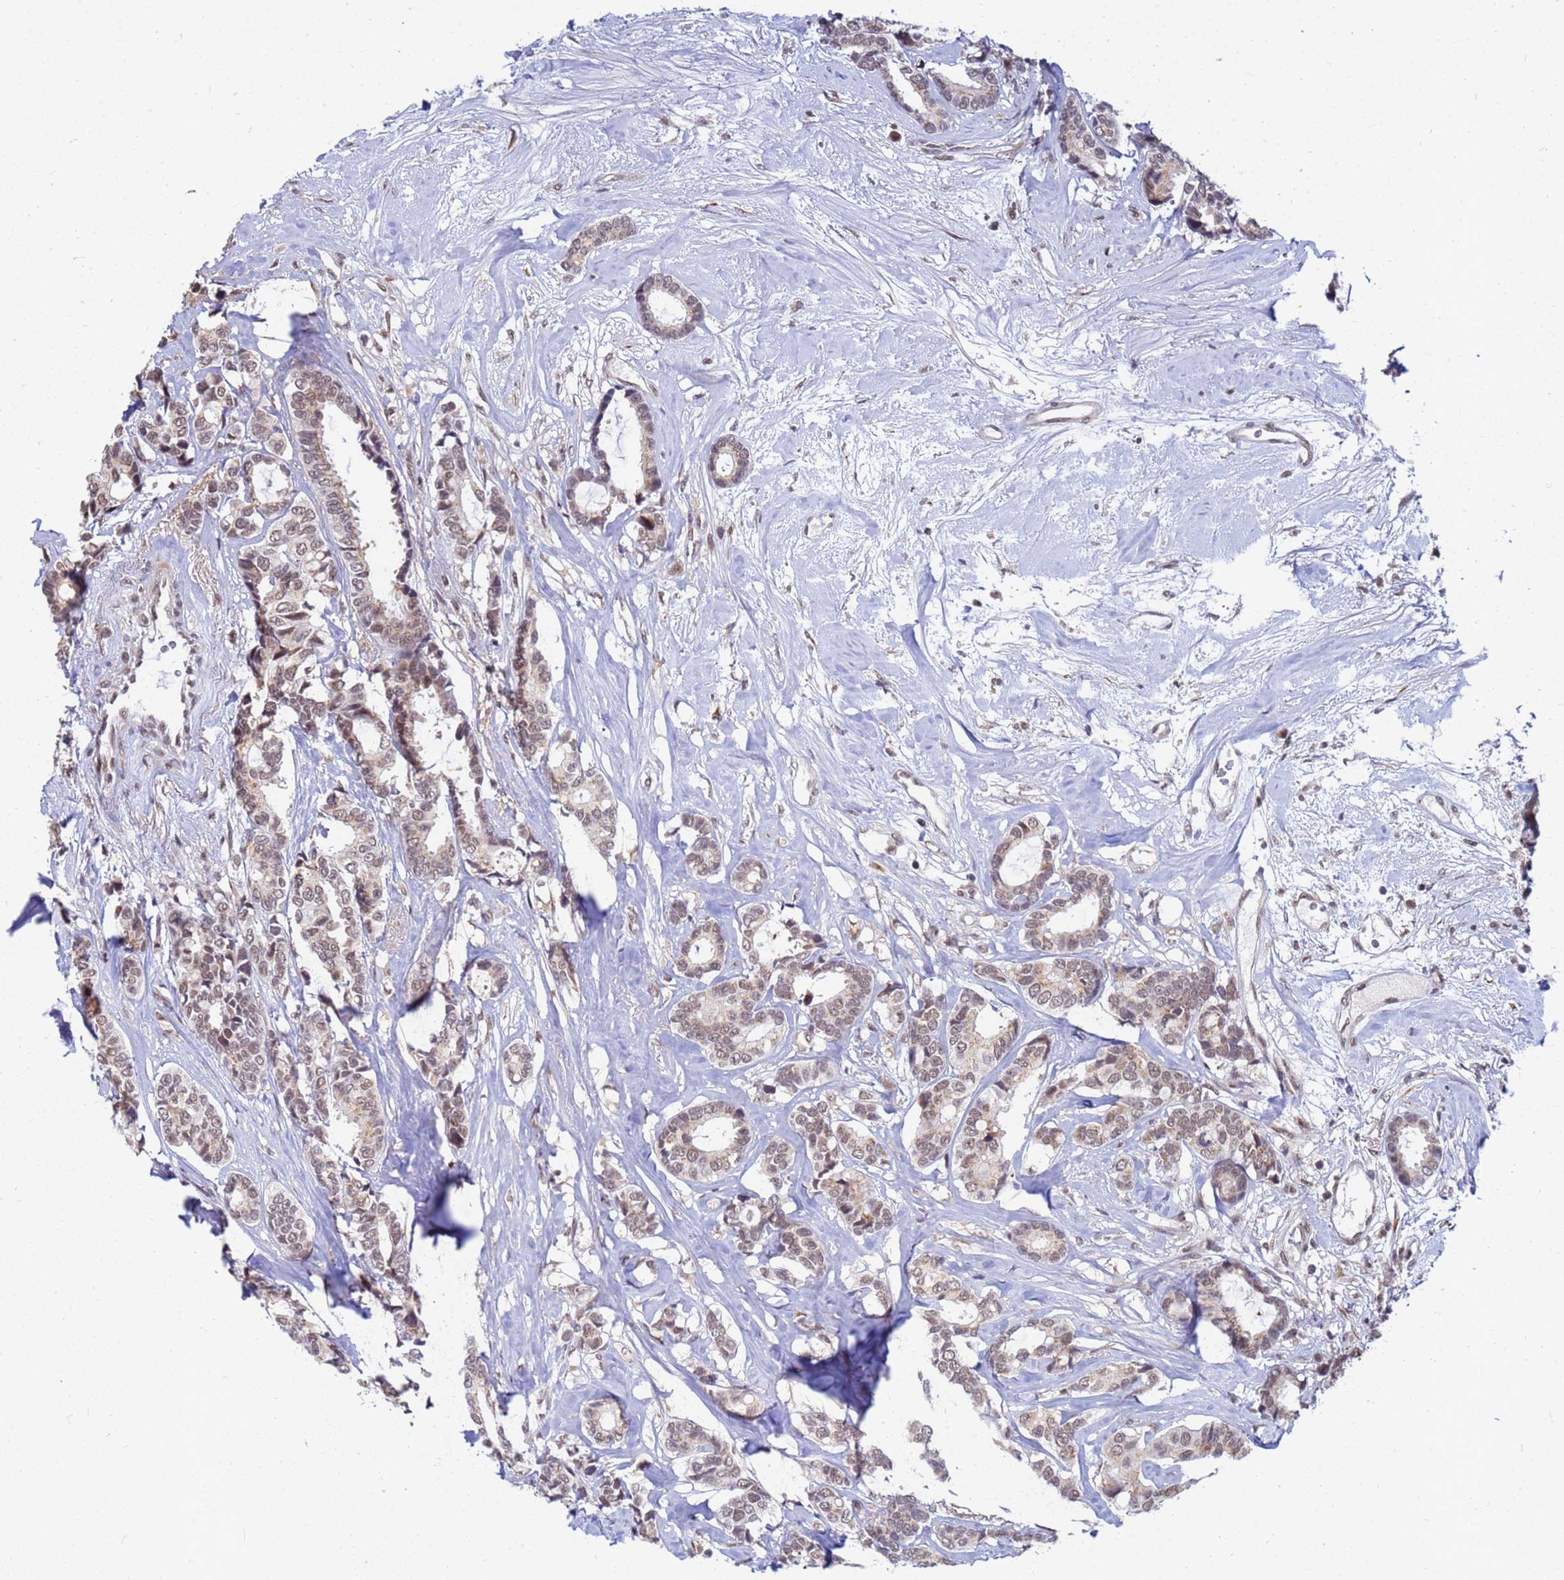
{"staining": {"intensity": "moderate", "quantity": ">75%", "location": "cytoplasmic/membranous,nuclear"}, "tissue": "breast cancer", "cell_type": "Tumor cells", "image_type": "cancer", "snomed": [{"axis": "morphology", "description": "Duct carcinoma"}, {"axis": "topography", "description": "Breast"}], "caption": "A histopathology image of breast cancer stained for a protein demonstrates moderate cytoplasmic/membranous and nuclear brown staining in tumor cells. (DAB (3,3'-diaminobenzidine) = brown stain, brightfield microscopy at high magnification).", "gene": "NCBP2", "patient": {"sex": "female", "age": 87}}